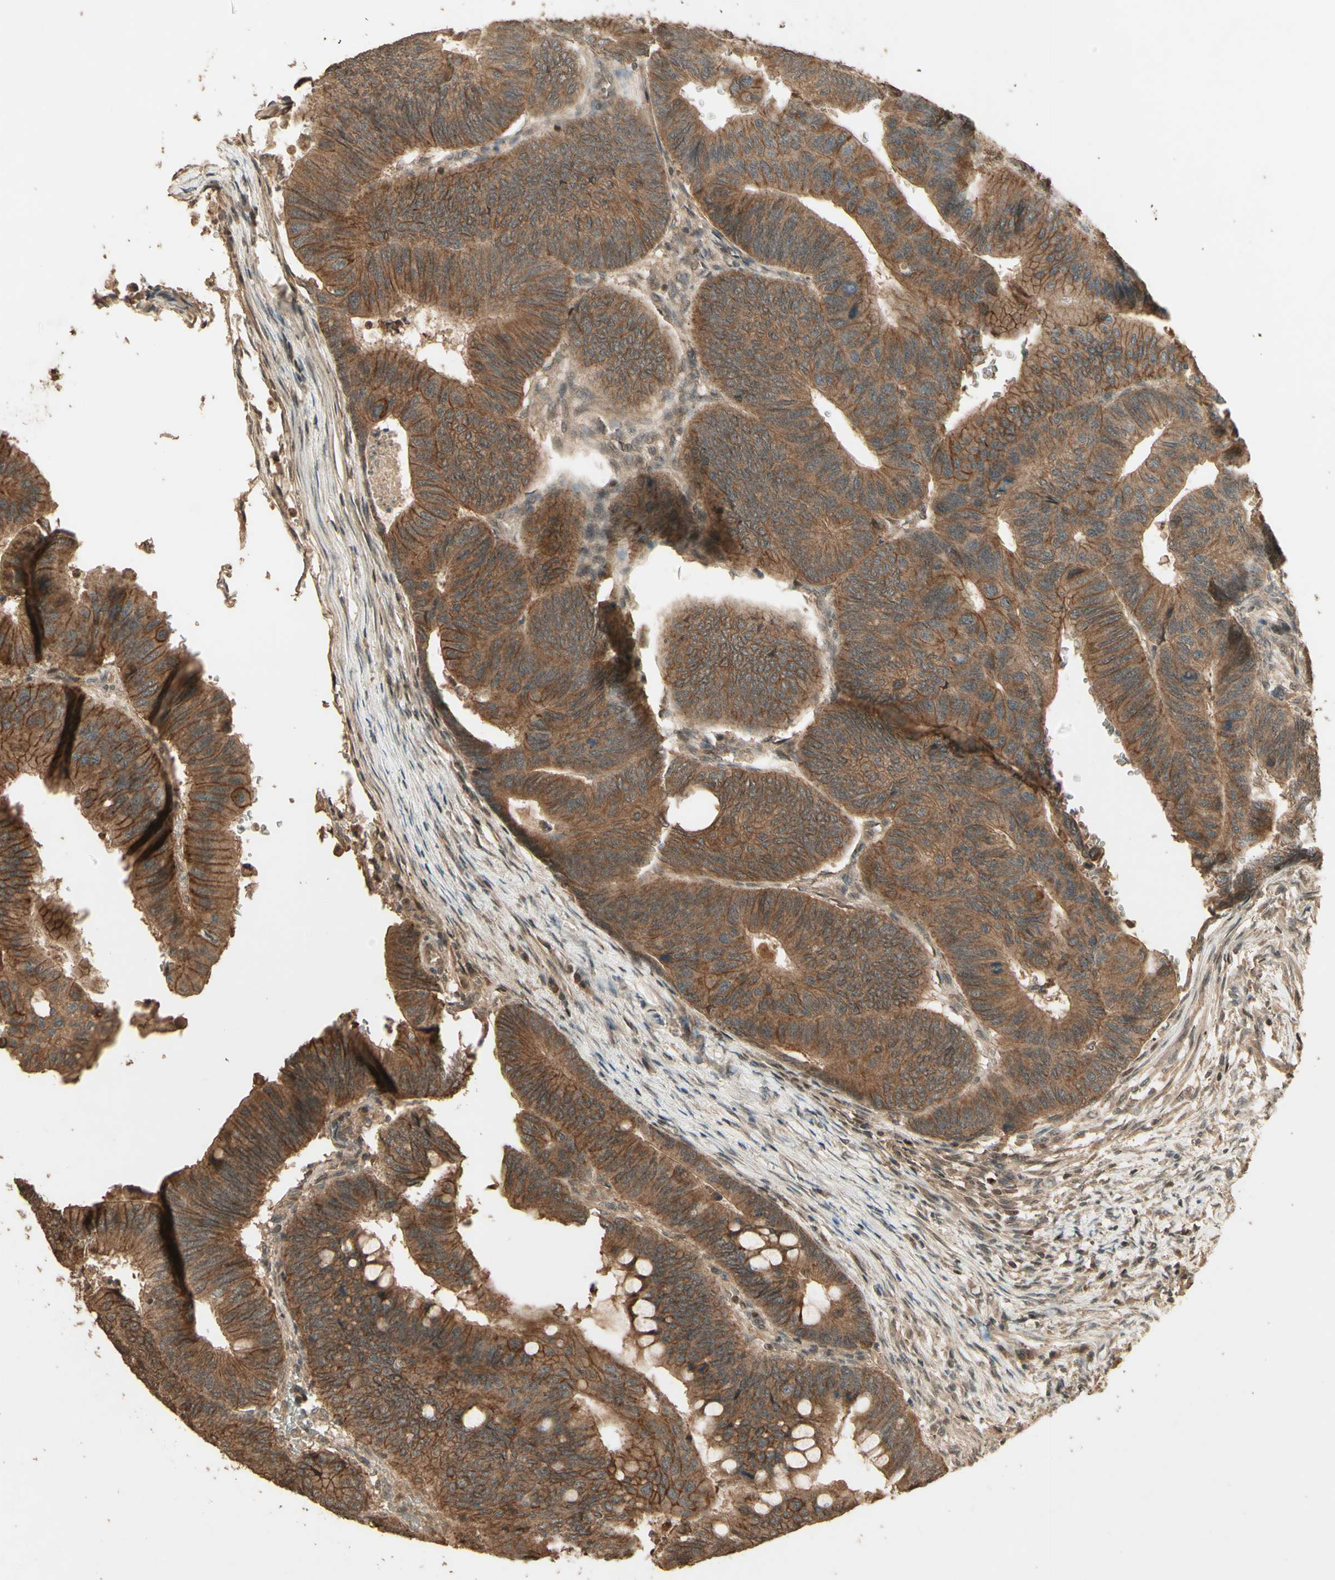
{"staining": {"intensity": "moderate", "quantity": ">75%", "location": "cytoplasmic/membranous"}, "tissue": "colorectal cancer", "cell_type": "Tumor cells", "image_type": "cancer", "snomed": [{"axis": "morphology", "description": "Normal tissue, NOS"}, {"axis": "morphology", "description": "Adenocarcinoma, NOS"}, {"axis": "topography", "description": "Rectum"}, {"axis": "topography", "description": "Peripheral nerve tissue"}], "caption": "Colorectal adenocarcinoma stained with DAB (3,3'-diaminobenzidine) immunohistochemistry exhibits medium levels of moderate cytoplasmic/membranous positivity in approximately >75% of tumor cells. Nuclei are stained in blue.", "gene": "SMAD9", "patient": {"sex": "male", "age": 92}}